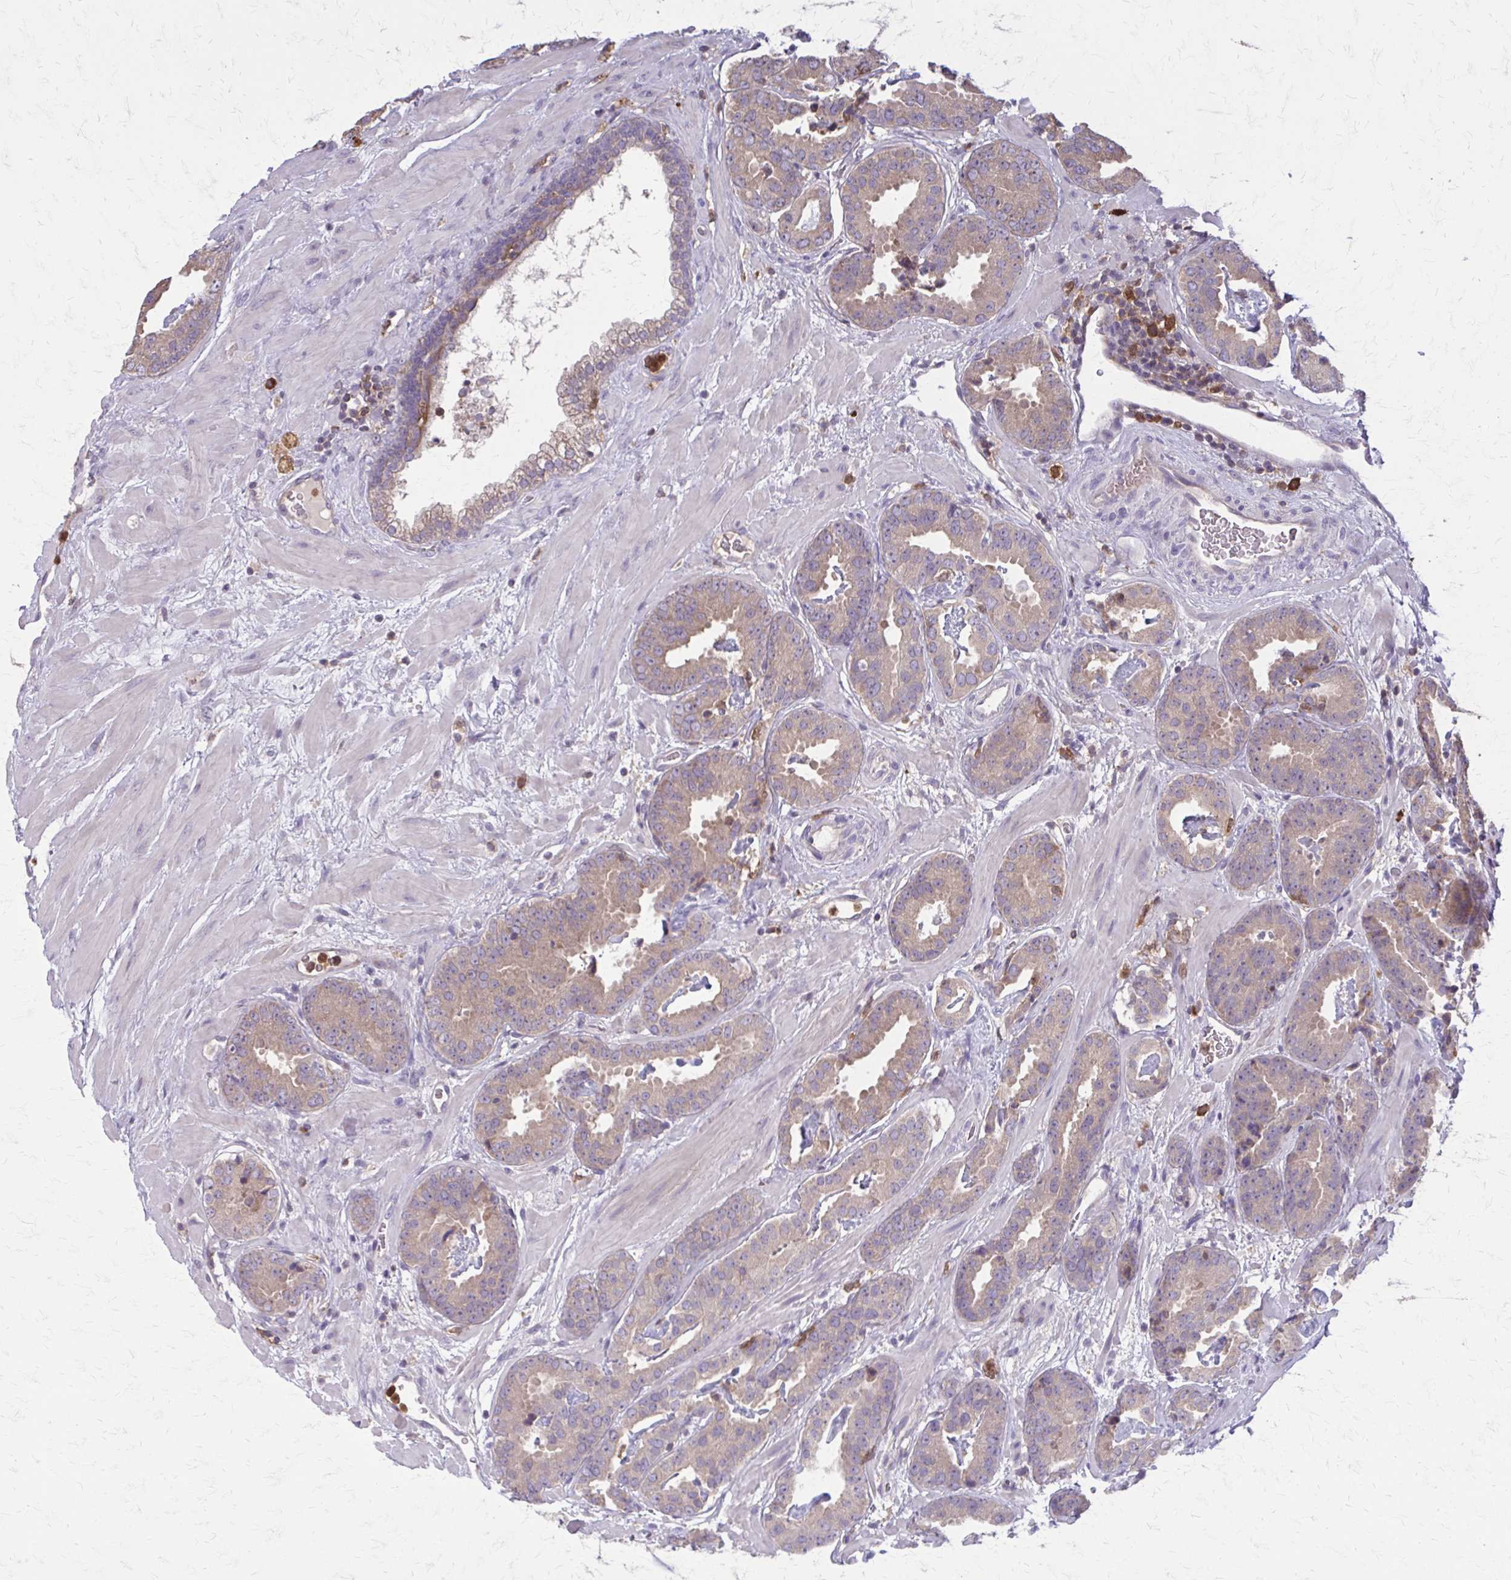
{"staining": {"intensity": "weak", "quantity": ">75%", "location": "cytoplasmic/membranous"}, "tissue": "prostate cancer", "cell_type": "Tumor cells", "image_type": "cancer", "snomed": [{"axis": "morphology", "description": "Adenocarcinoma, Low grade"}, {"axis": "topography", "description": "Prostate"}], "caption": "DAB (3,3'-diaminobenzidine) immunohistochemical staining of human prostate cancer shows weak cytoplasmic/membranous protein expression in about >75% of tumor cells.", "gene": "NRBF2", "patient": {"sex": "male", "age": 62}}